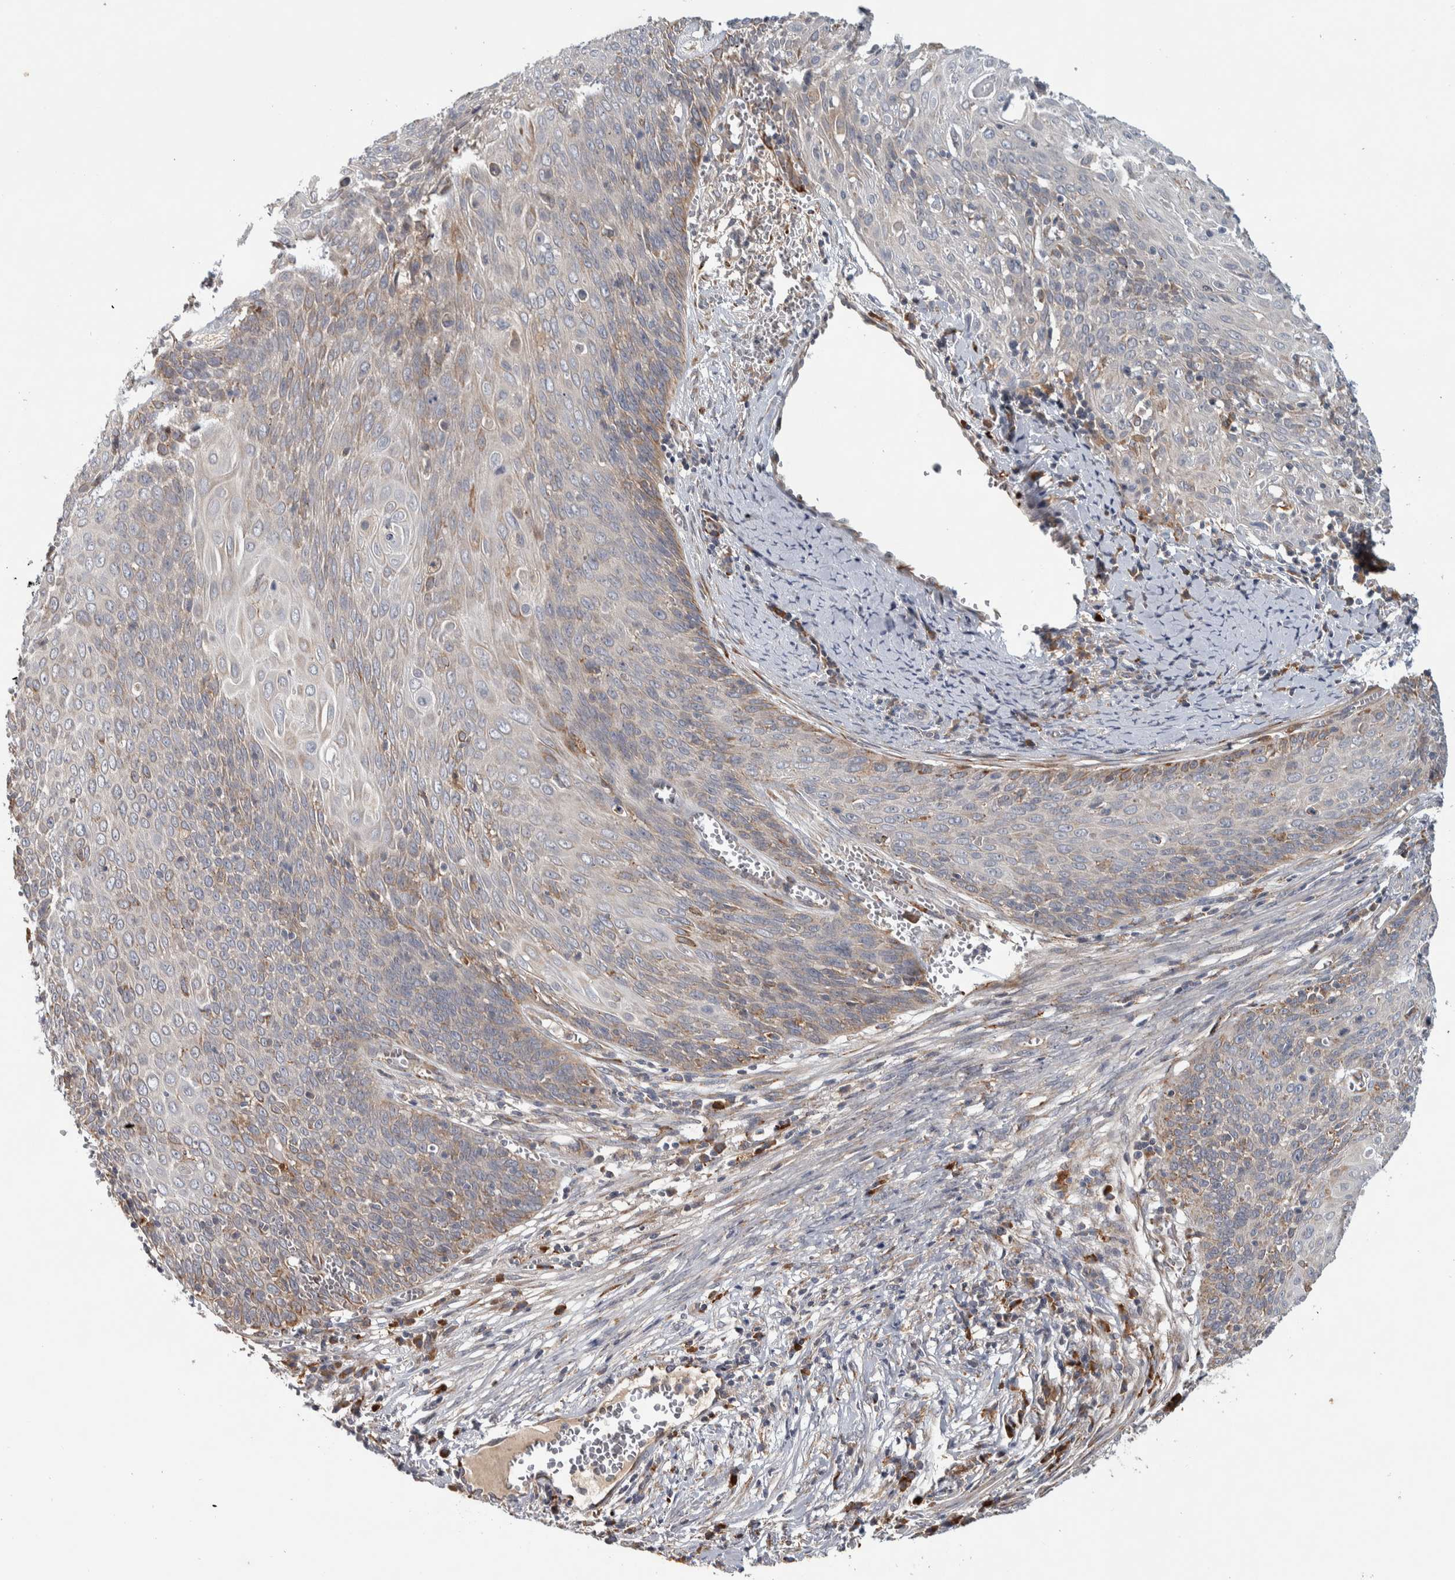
{"staining": {"intensity": "weak", "quantity": "25%-75%", "location": "cytoplasmic/membranous"}, "tissue": "cervical cancer", "cell_type": "Tumor cells", "image_type": "cancer", "snomed": [{"axis": "morphology", "description": "Squamous cell carcinoma, NOS"}, {"axis": "topography", "description": "Cervix"}], "caption": "The immunohistochemical stain shows weak cytoplasmic/membranous staining in tumor cells of squamous cell carcinoma (cervical) tissue.", "gene": "ADPRM", "patient": {"sex": "female", "age": 39}}